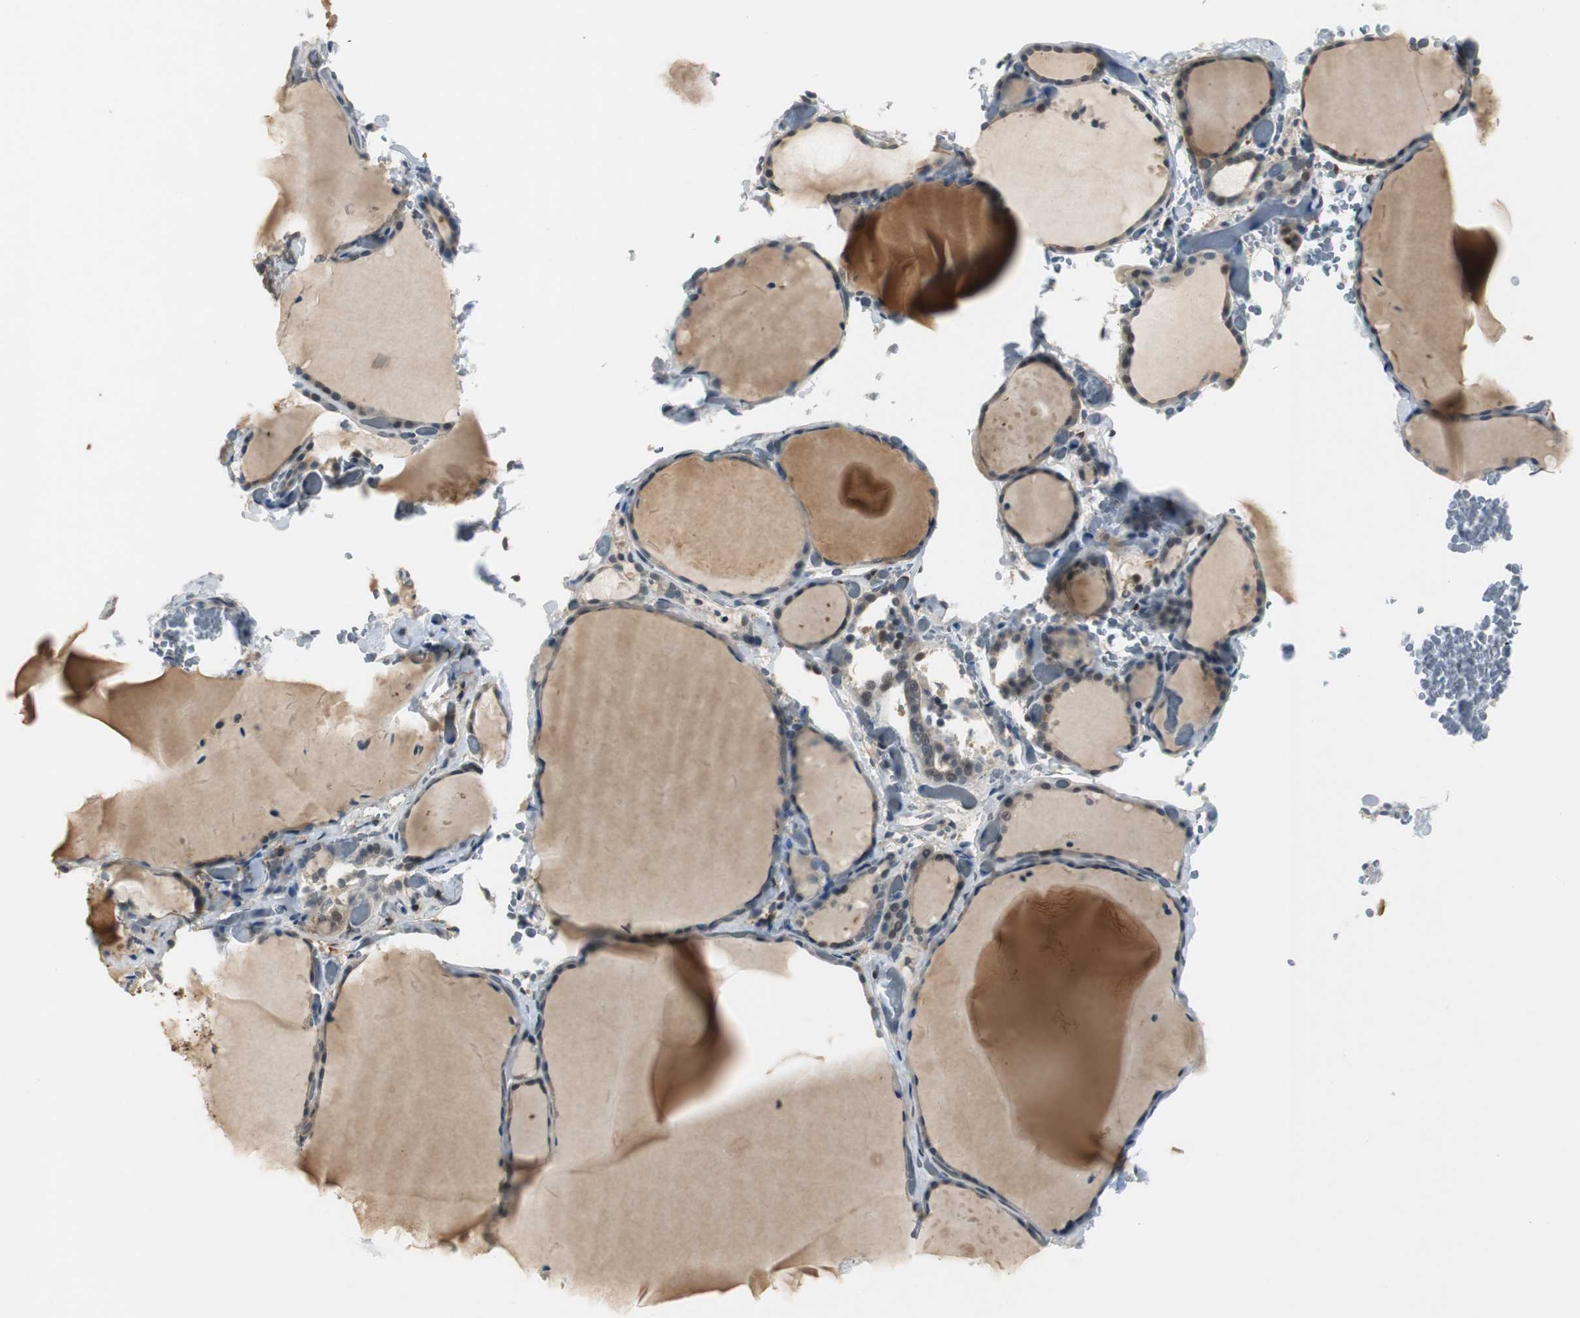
{"staining": {"intensity": "weak", "quantity": "<25%", "location": "nuclear"}, "tissue": "thyroid gland", "cell_type": "Glandular cells", "image_type": "normal", "snomed": [{"axis": "morphology", "description": "Normal tissue, NOS"}, {"axis": "topography", "description": "Thyroid gland"}], "caption": "Unremarkable thyroid gland was stained to show a protein in brown. There is no significant expression in glandular cells. The staining was performed using DAB (3,3'-diaminobenzidine) to visualize the protein expression in brown, while the nuclei were stained in blue with hematoxylin (Magnification: 20x).", "gene": "FHL2", "patient": {"sex": "female", "age": 22}}